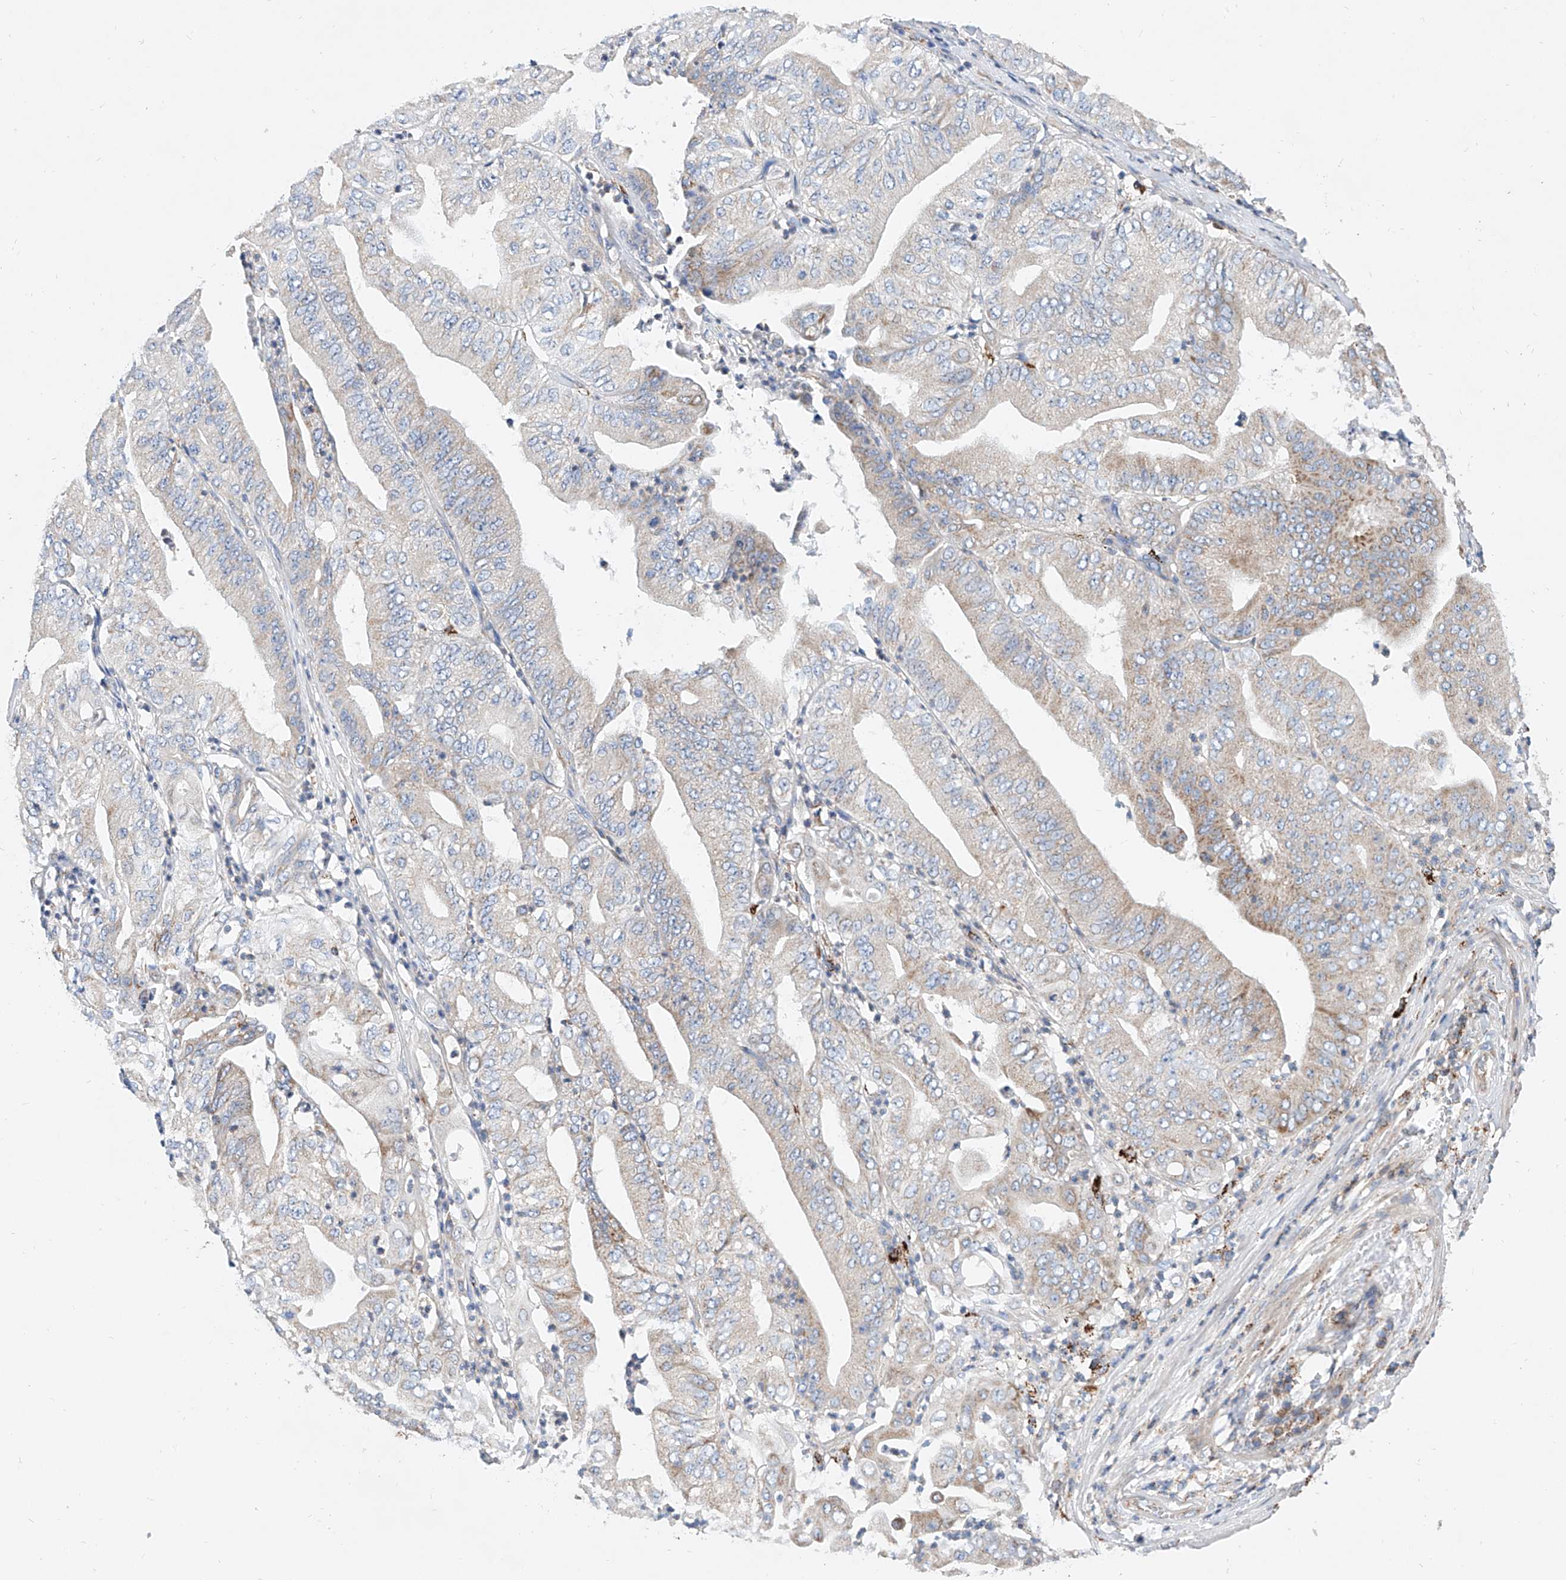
{"staining": {"intensity": "moderate", "quantity": "25%-75%", "location": "cytoplasmic/membranous"}, "tissue": "pancreatic cancer", "cell_type": "Tumor cells", "image_type": "cancer", "snomed": [{"axis": "morphology", "description": "Adenocarcinoma, NOS"}, {"axis": "topography", "description": "Pancreas"}], "caption": "IHC of pancreatic cancer shows medium levels of moderate cytoplasmic/membranous expression in about 25%-75% of tumor cells. (Stains: DAB in brown, nuclei in blue, Microscopy: brightfield microscopy at high magnification).", "gene": "CPNE5", "patient": {"sex": "female", "age": 77}}